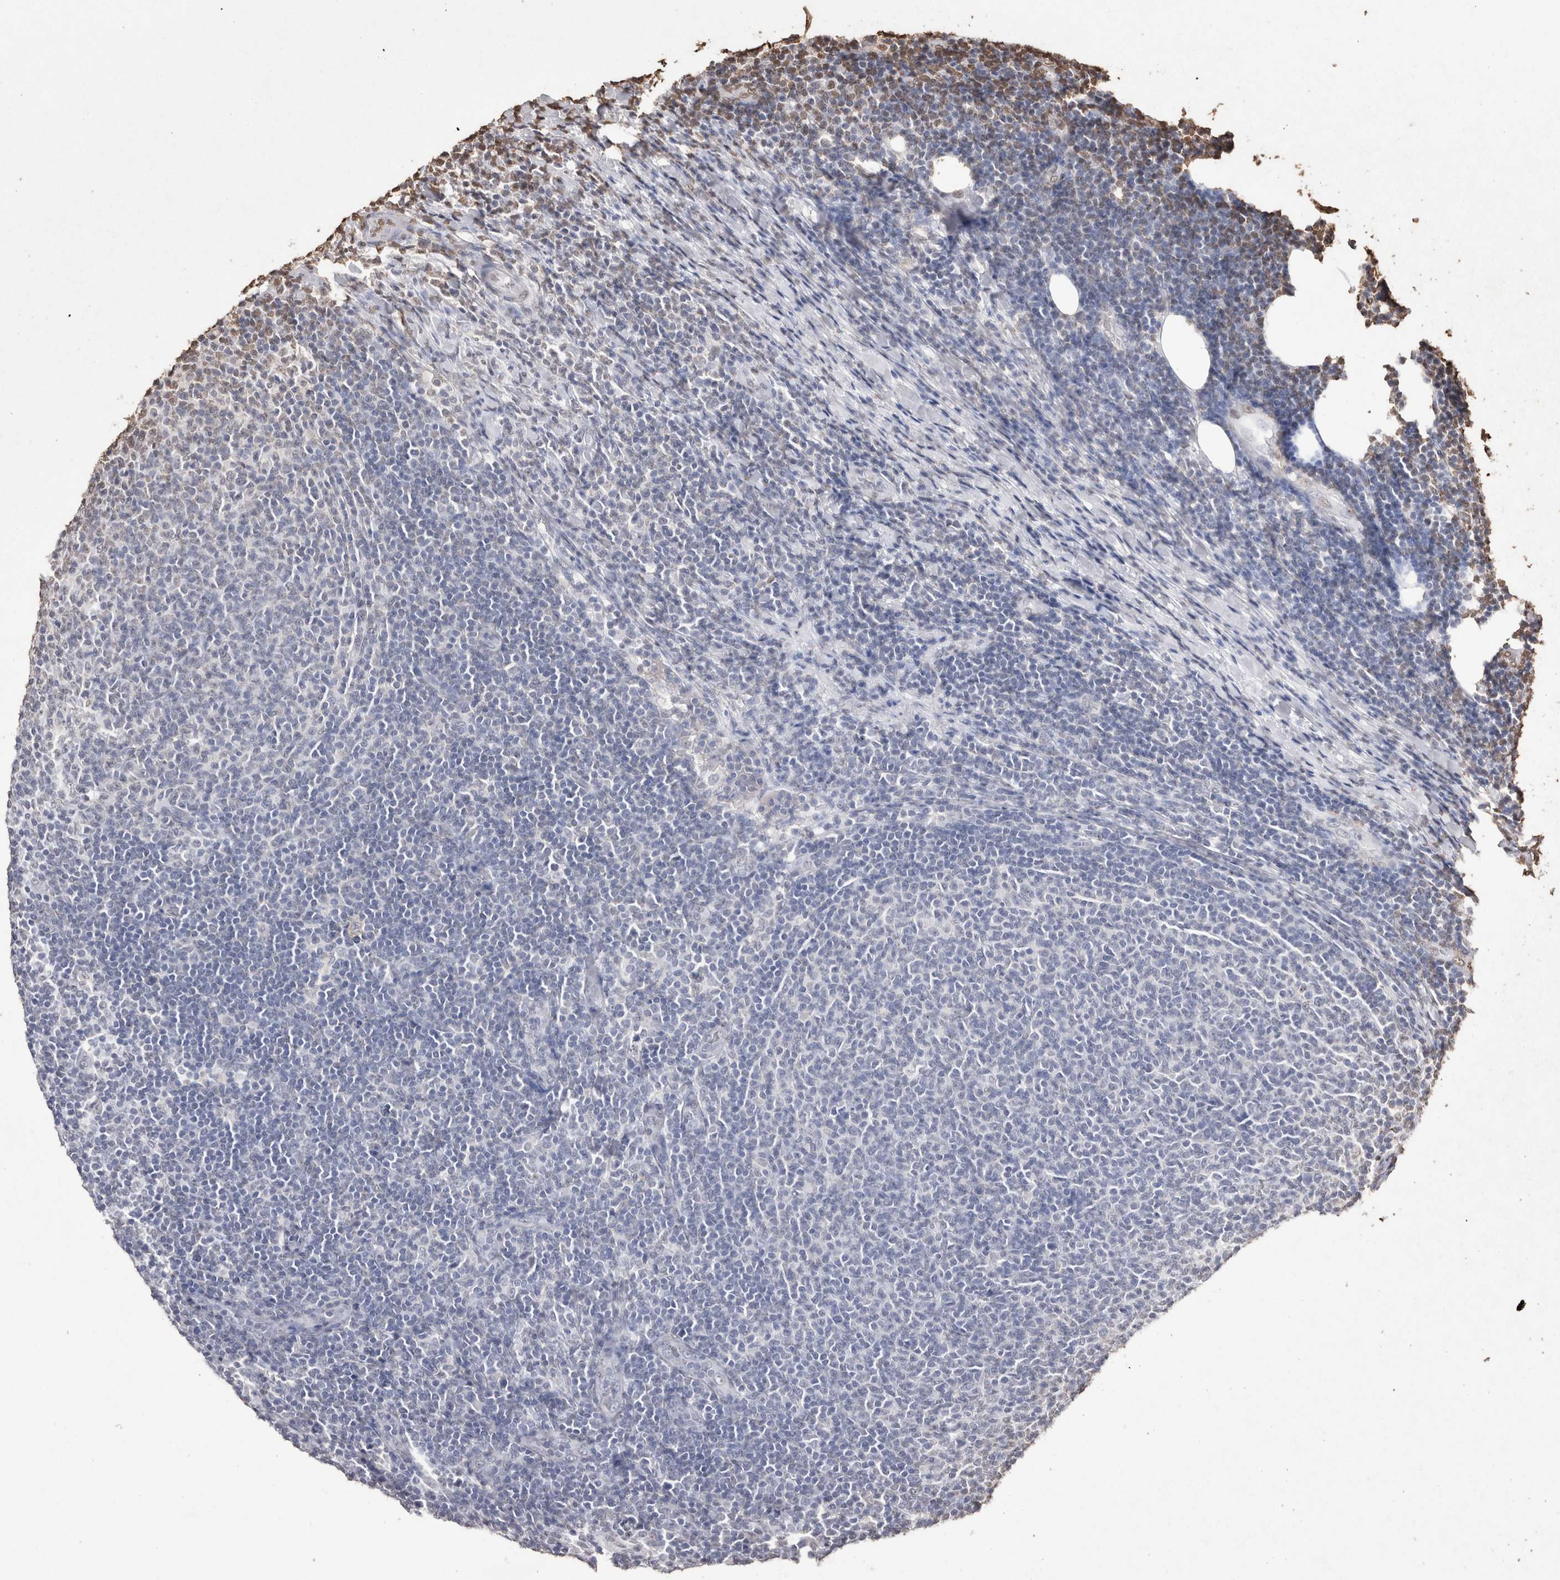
{"staining": {"intensity": "moderate", "quantity": "<25%", "location": "nuclear"}, "tissue": "lymphoma", "cell_type": "Tumor cells", "image_type": "cancer", "snomed": [{"axis": "morphology", "description": "Malignant lymphoma, non-Hodgkin's type, Low grade"}, {"axis": "topography", "description": "Lymph node"}], "caption": "The immunohistochemical stain shows moderate nuclear staining in tumor cells of lymphoma tissue.", "gene": "POU5F1", "patient": {"sex": "male", "age": 66}}